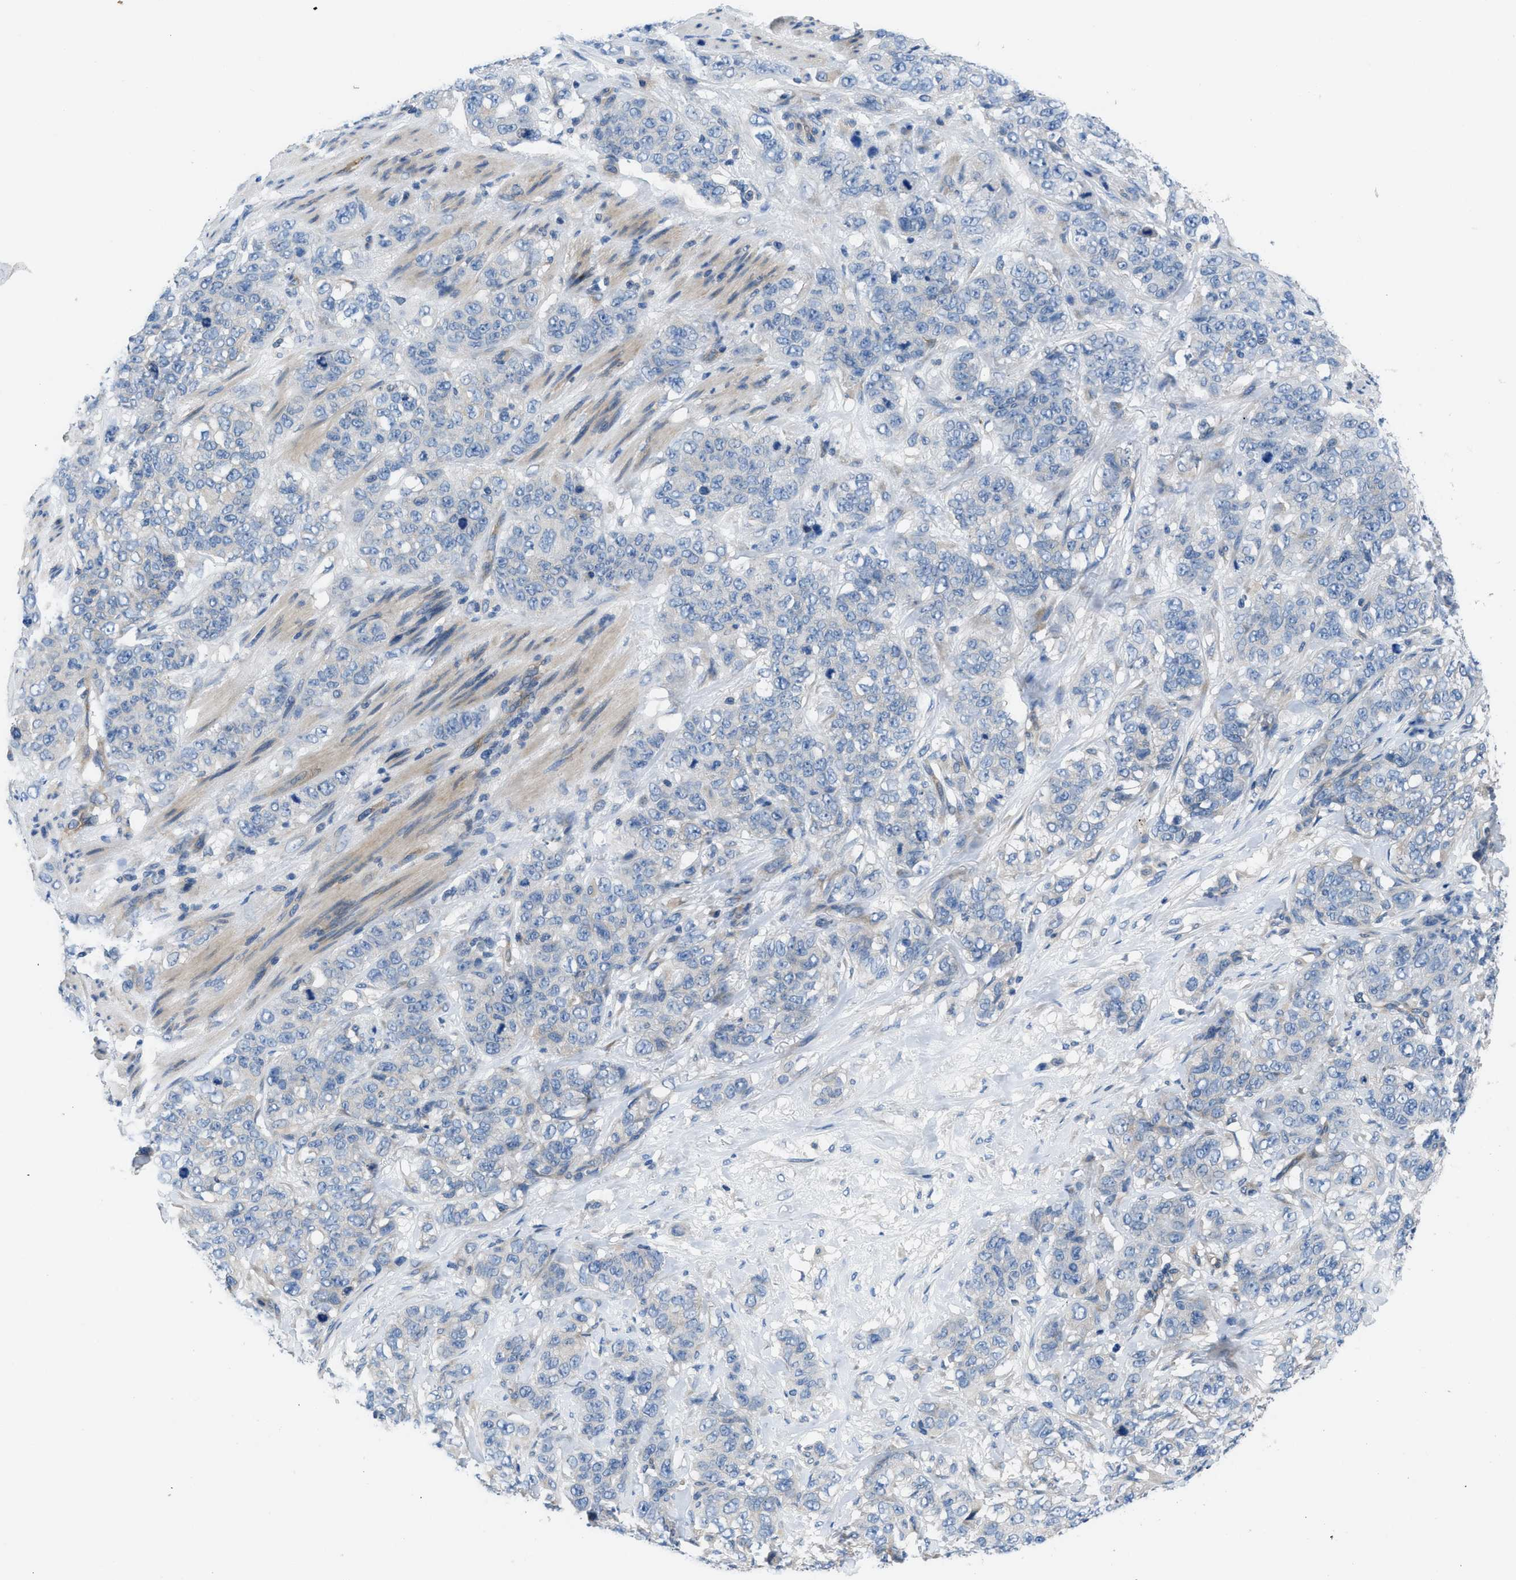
{"staining": {"intensity": "negative", "quantity": "none", "location": "none"}, "tissue": "stomach cancer", "cell_type": "Tumor cells", "image_type": "cancer", "snomed": [{"axis": "morphology", "description": "Adenocarcinoma, NOS"}, {"axis": "topography", "description": "Stomach"}], "caption": "Tumor cells are negative for protein expression in human adenocarcinoma (stomach).", "gene": "PGR", "patient": {"sex": "male", "age": 48}}